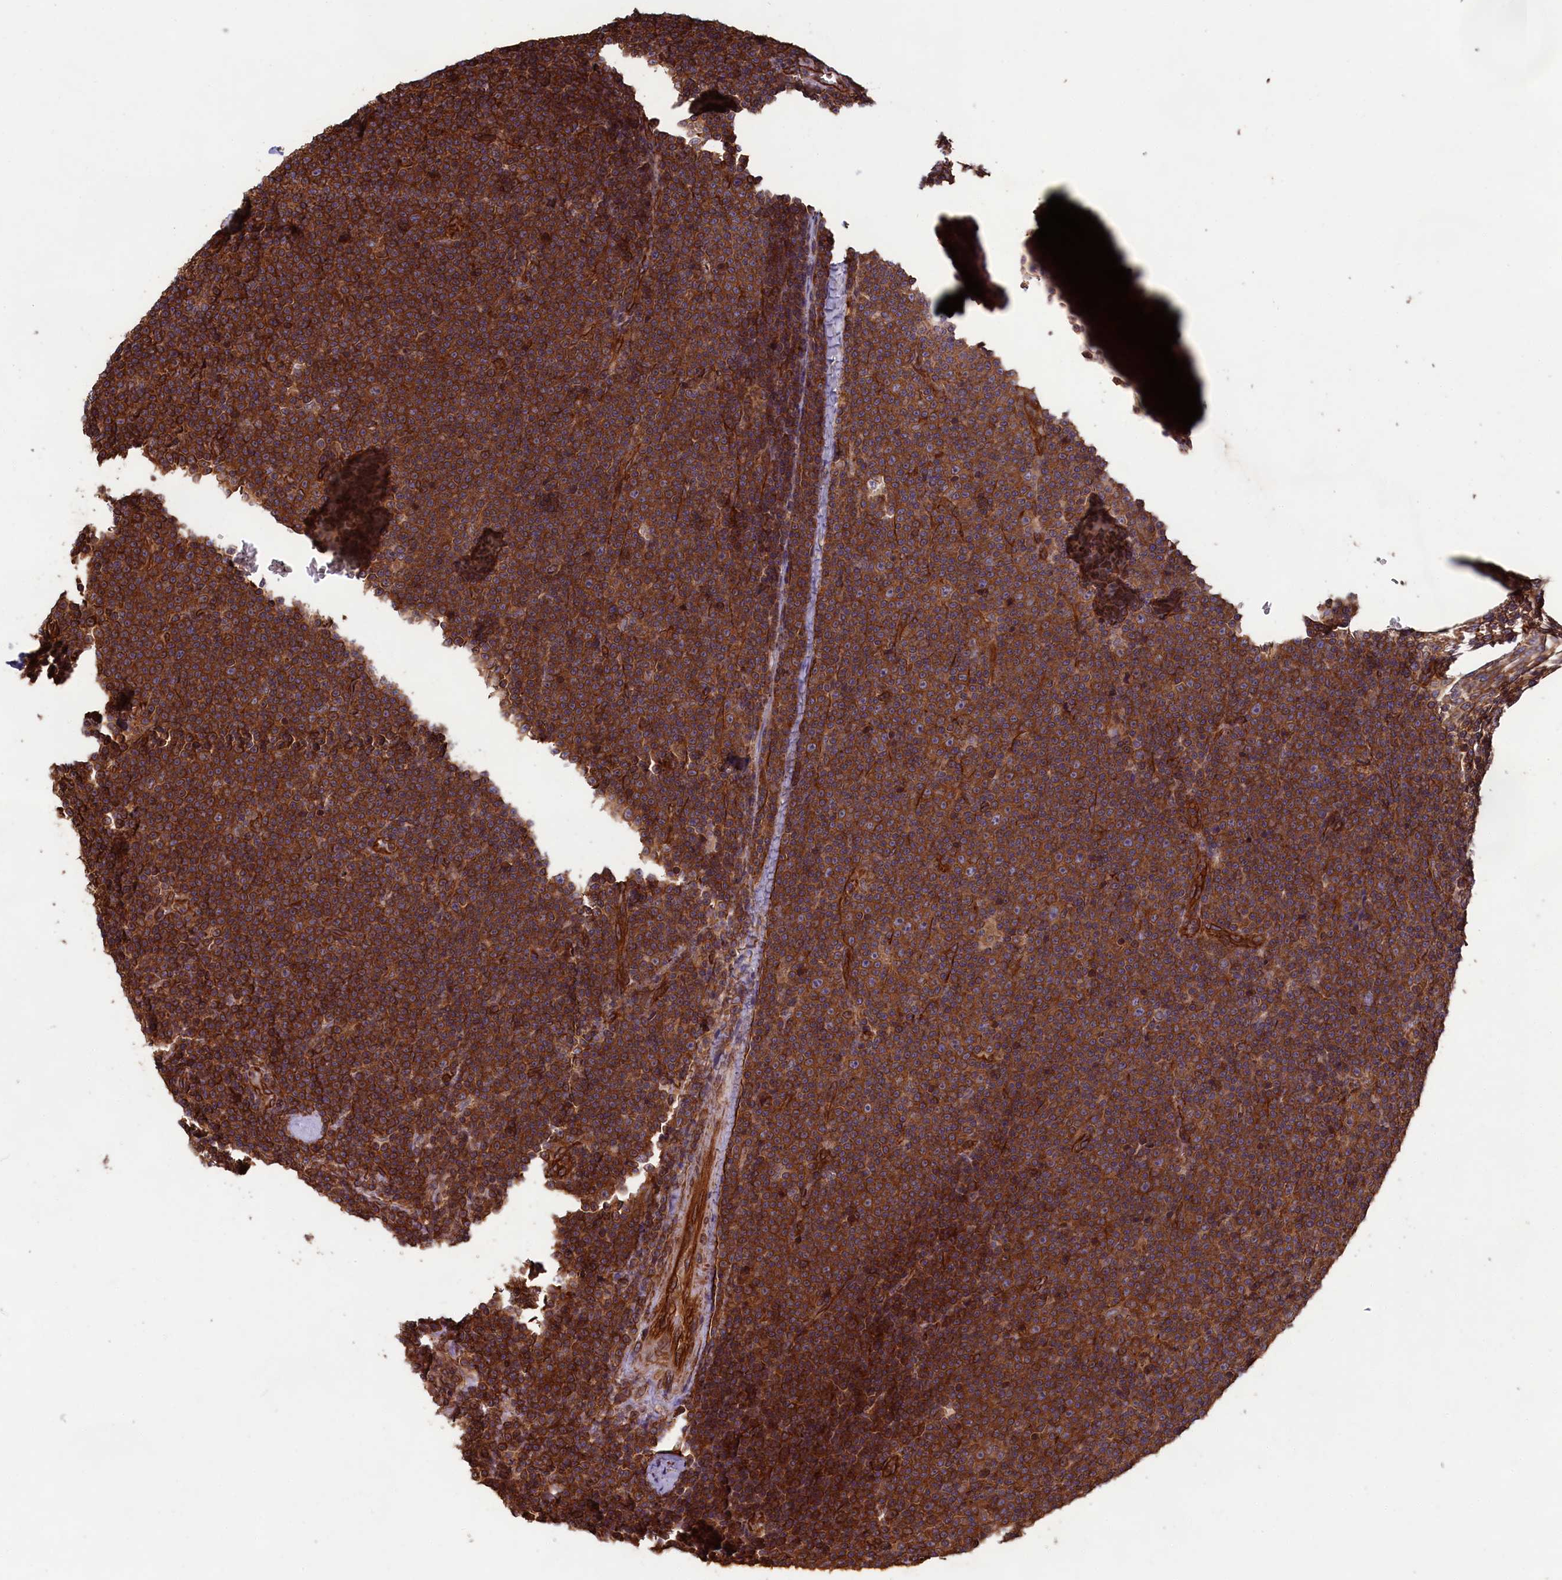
{"staining": {"intensity": "strong", "quantity": ">75%", "location": "cytoplasmic/membranous"}, "tissue": "lymphoma", "cell_type": "Tumor cells", "image_type": "cancer", "snomed": [{"axis": "morphology", "description": "Malignant lymphoma, non-Hodgkin's type, Low grade"}, {"axis": "topography", "description": "Lymph node"}], "caption": "Protein staining demonstrates strong cytoplasmic/membranous staining in approximately >75% of tumor cells in malignant lymphoma, non-Hodgkin's type (low-grade).", "gene": "CCDC124", "patient": {"sex": "female", "age": 67}}